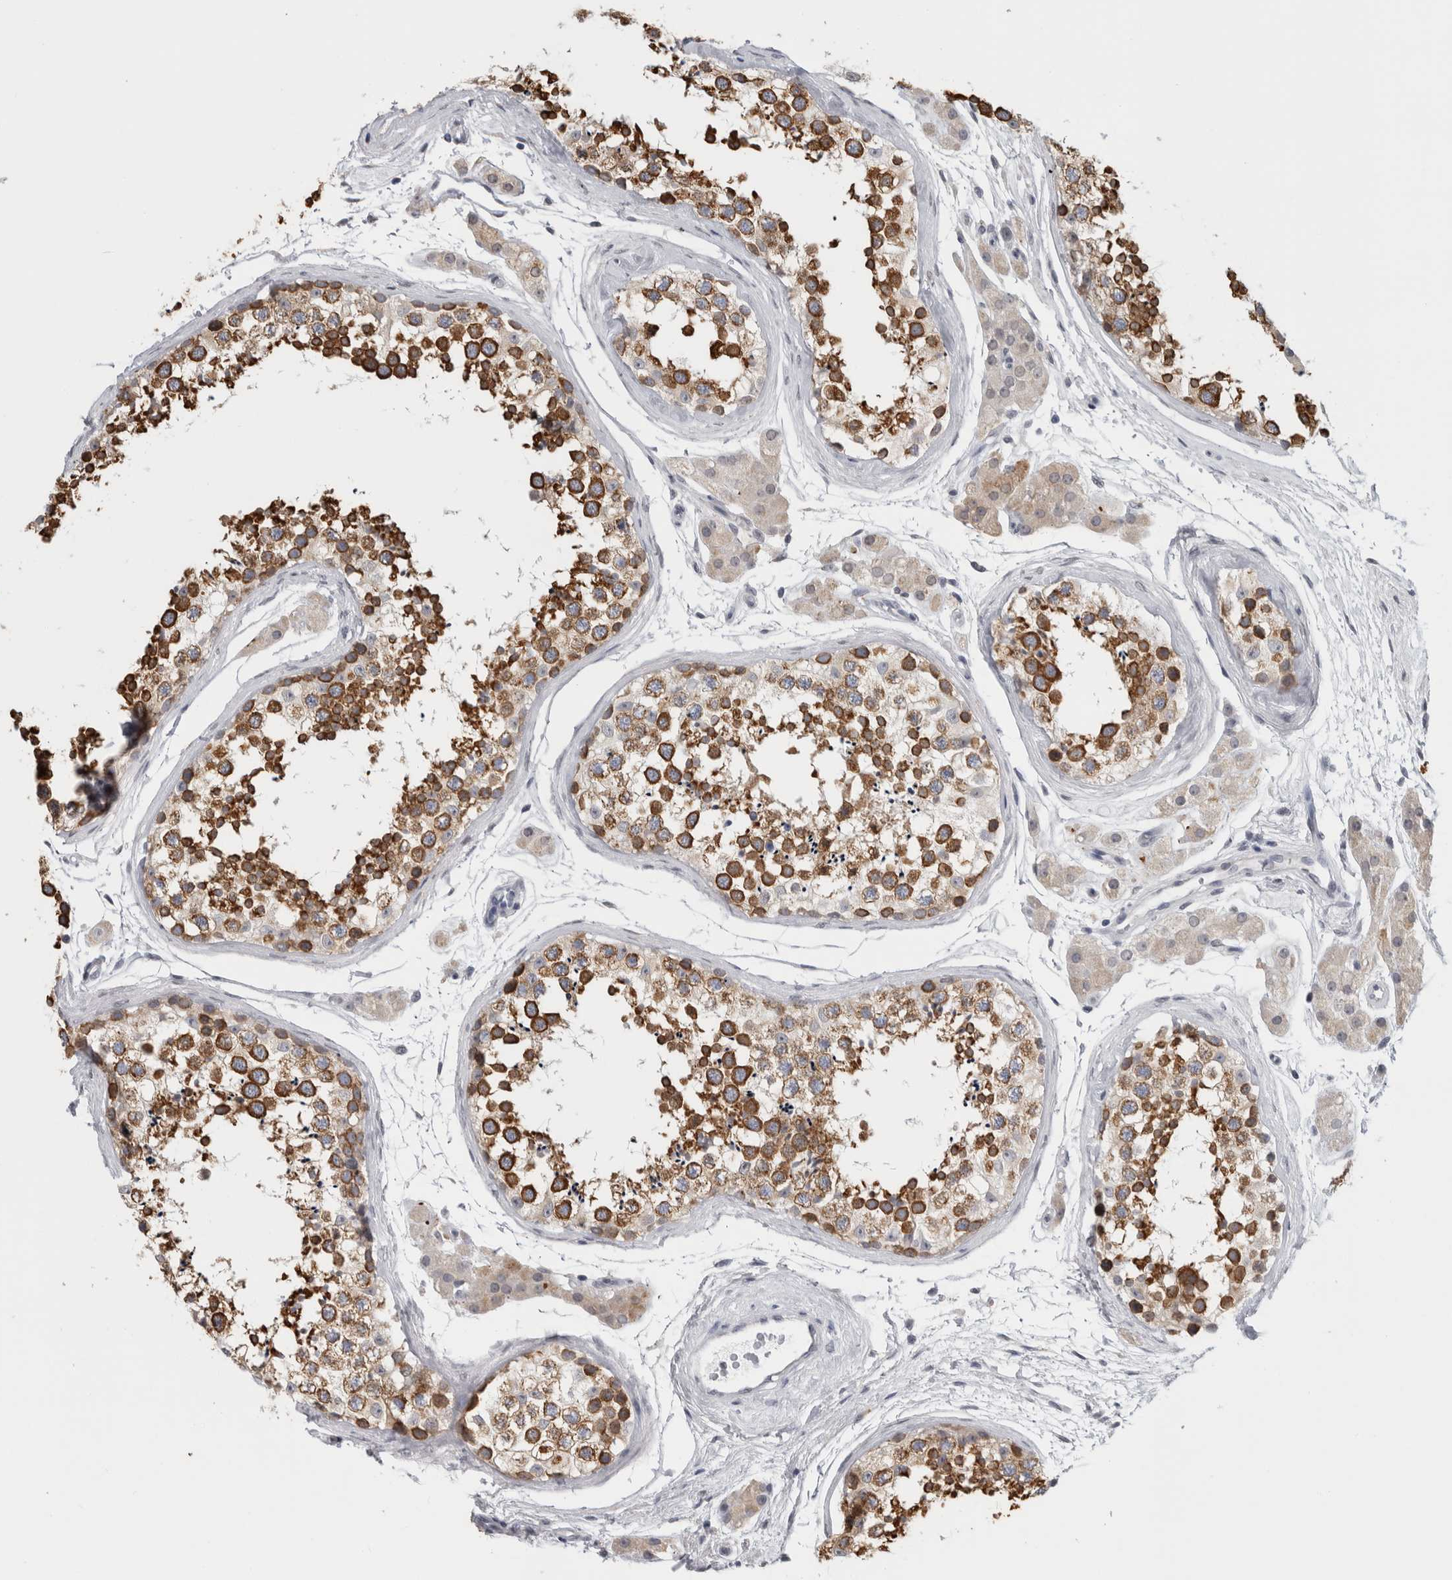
{"staining": {"intensity": "strong", "quantity": ">75%", "location": "cytoplasmic/membranous"}, "tissue": "testis", "cell_type": "Cells in seminiferous ducts", "image_type": "normal", "snomed": [{"axis": "morphology", "description": "Normal tissue, NOS"}, {"axis": "topography", "description": "Testis"}], "caption": "An IHC micrograph of normal tissue is shown. Protein staining in brown labels strong cytoplasmic/membranous positivity in testis within cells in seminiferous ducts.", "gene": "TMEM242", "patient": {"sex": "male", "age": 56}}